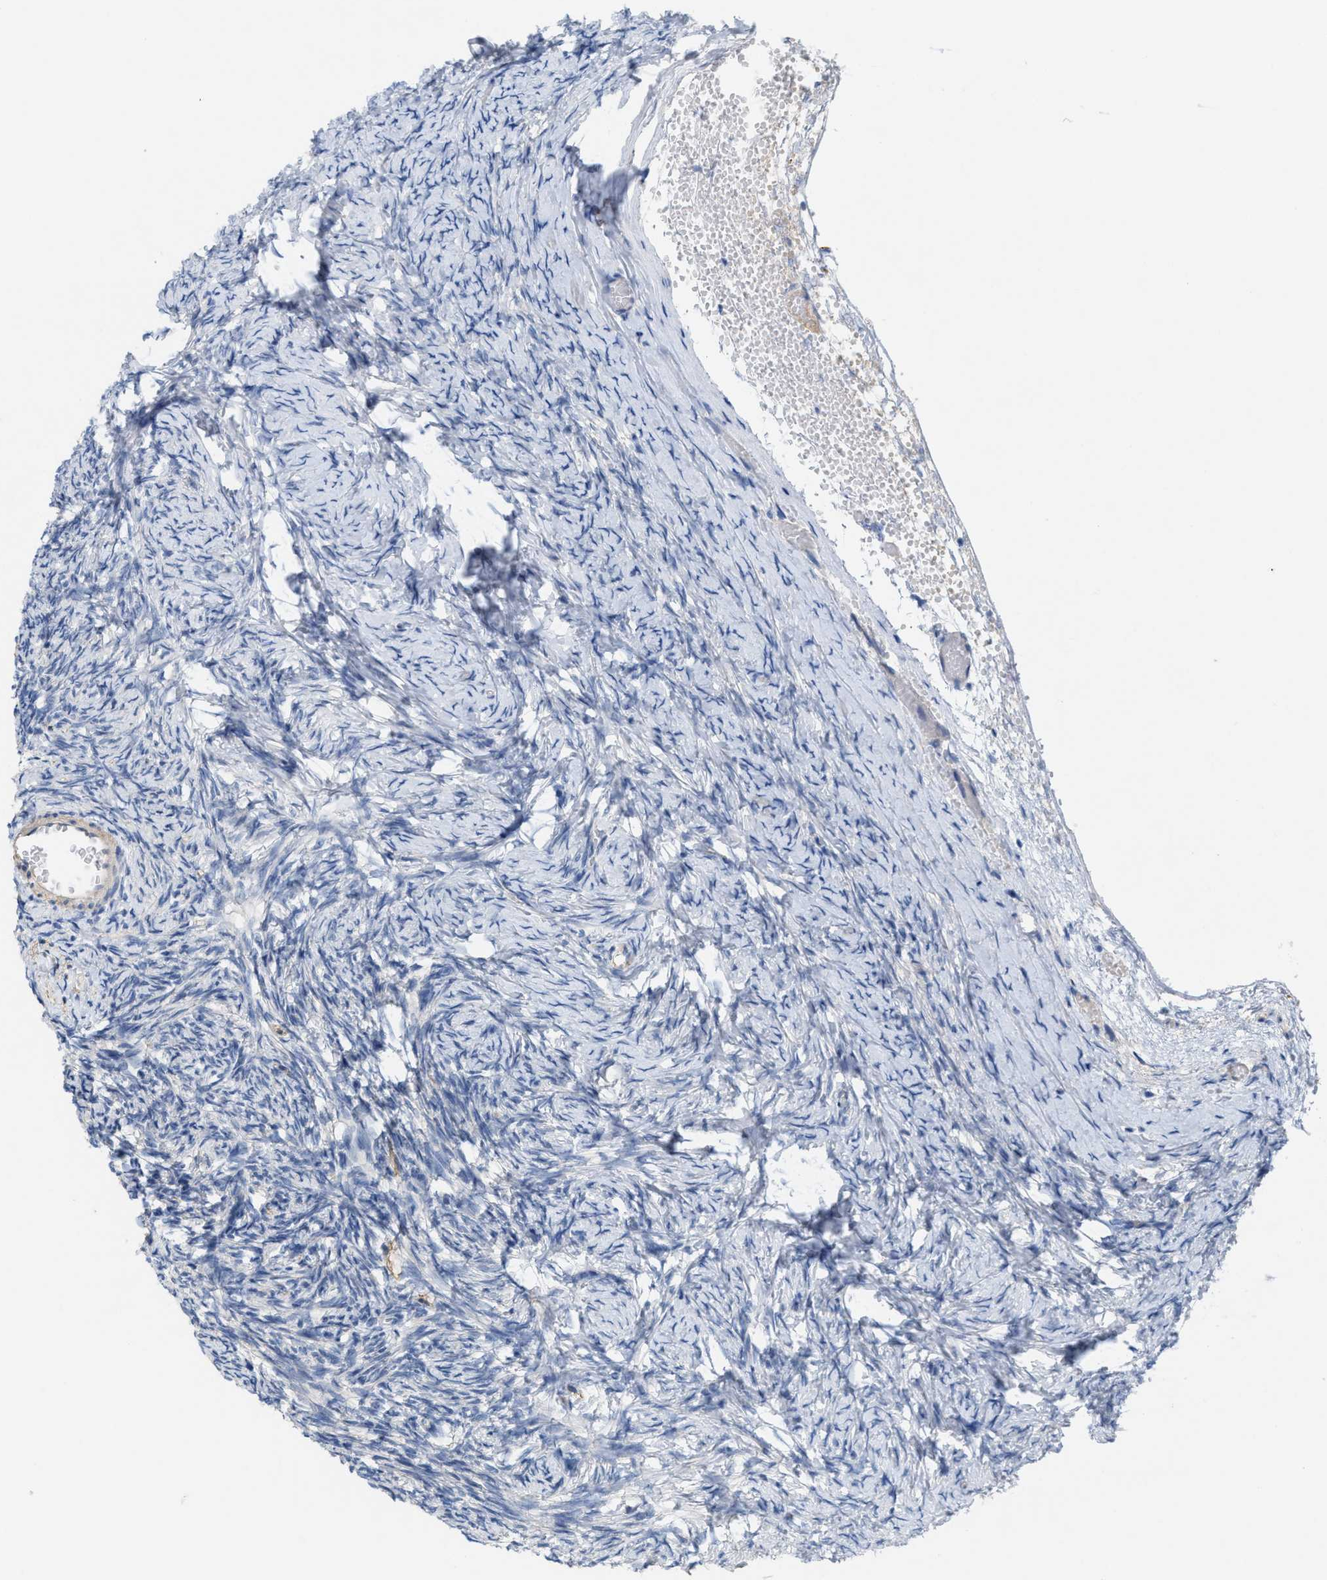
{"staining": {"intensity": "negative", "quantity": "none", "location": "none"}, "tissue": "ovary", "cell_type": "Ovarian stroma cells", "image_type": "normal", "snomed": [{"axis": "morphology", "description": "Normal tissue, NOS"}, {"axis": "topography", "description": "Ovary"}], "caption": "This is an IHC micrograph of unremarkable human ovary. There is no expression in ovarian stroma cells.", "gene": "CPA2", "patient": {"sex": "female", "age": 27}}